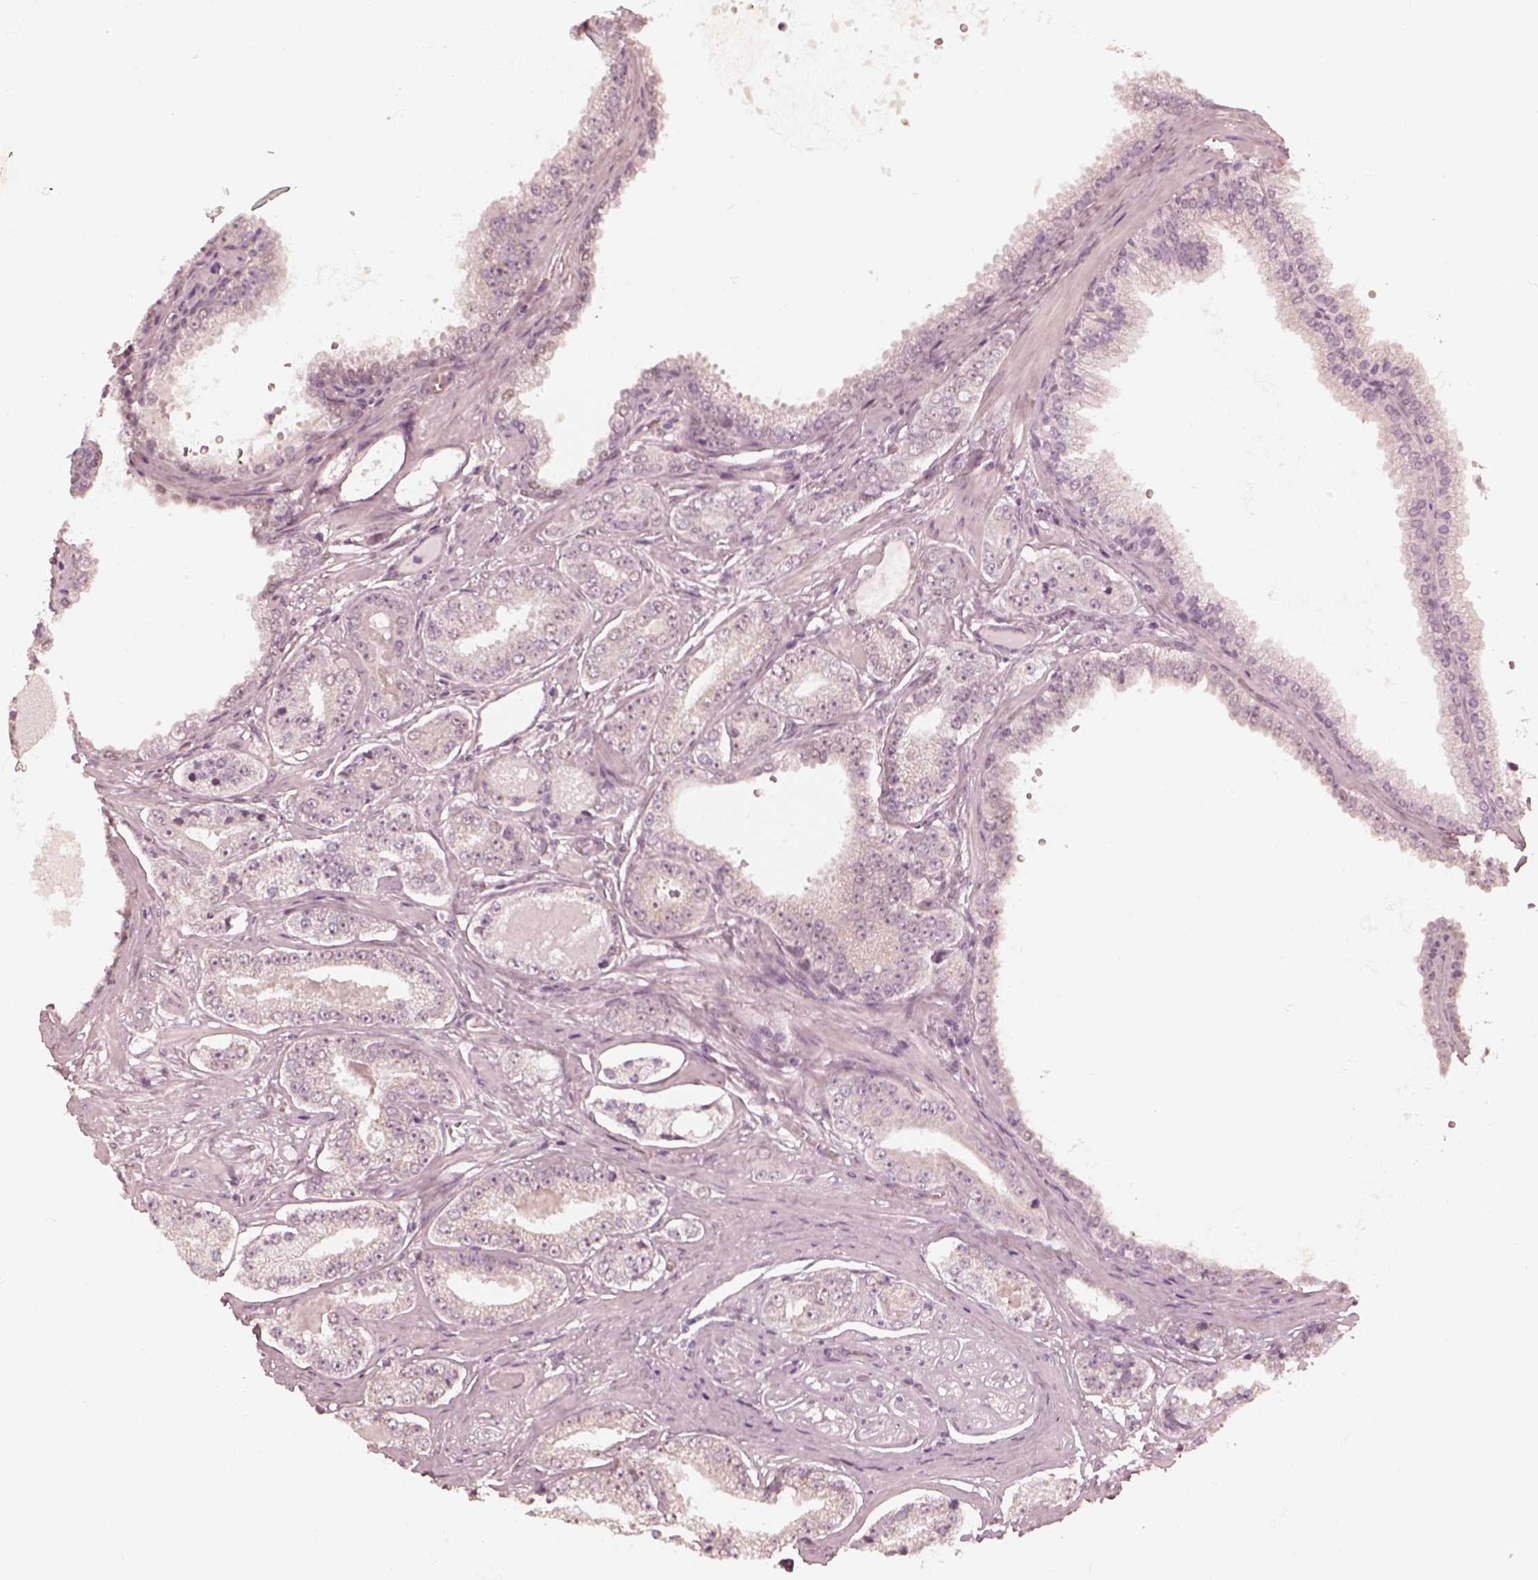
{"staining": {"intensity": "negative", "quantity": "none", "location": "none"}, "tissue": "prostate cancer", "cell_type": "Tumor cells", "image_type": "cancer", "snomed": [{"axis": "morphology", "description": "Adenocarcinoma, NOS"}, {"axis": "topography", "description": "Prostate"}], "caption": "IHC histopathology image of prostate cancer stained for a protein (brown), which shows no staining in tumor cells.", "gene": "IQCB1", "patient": {"sex": "male", "age": 64}}